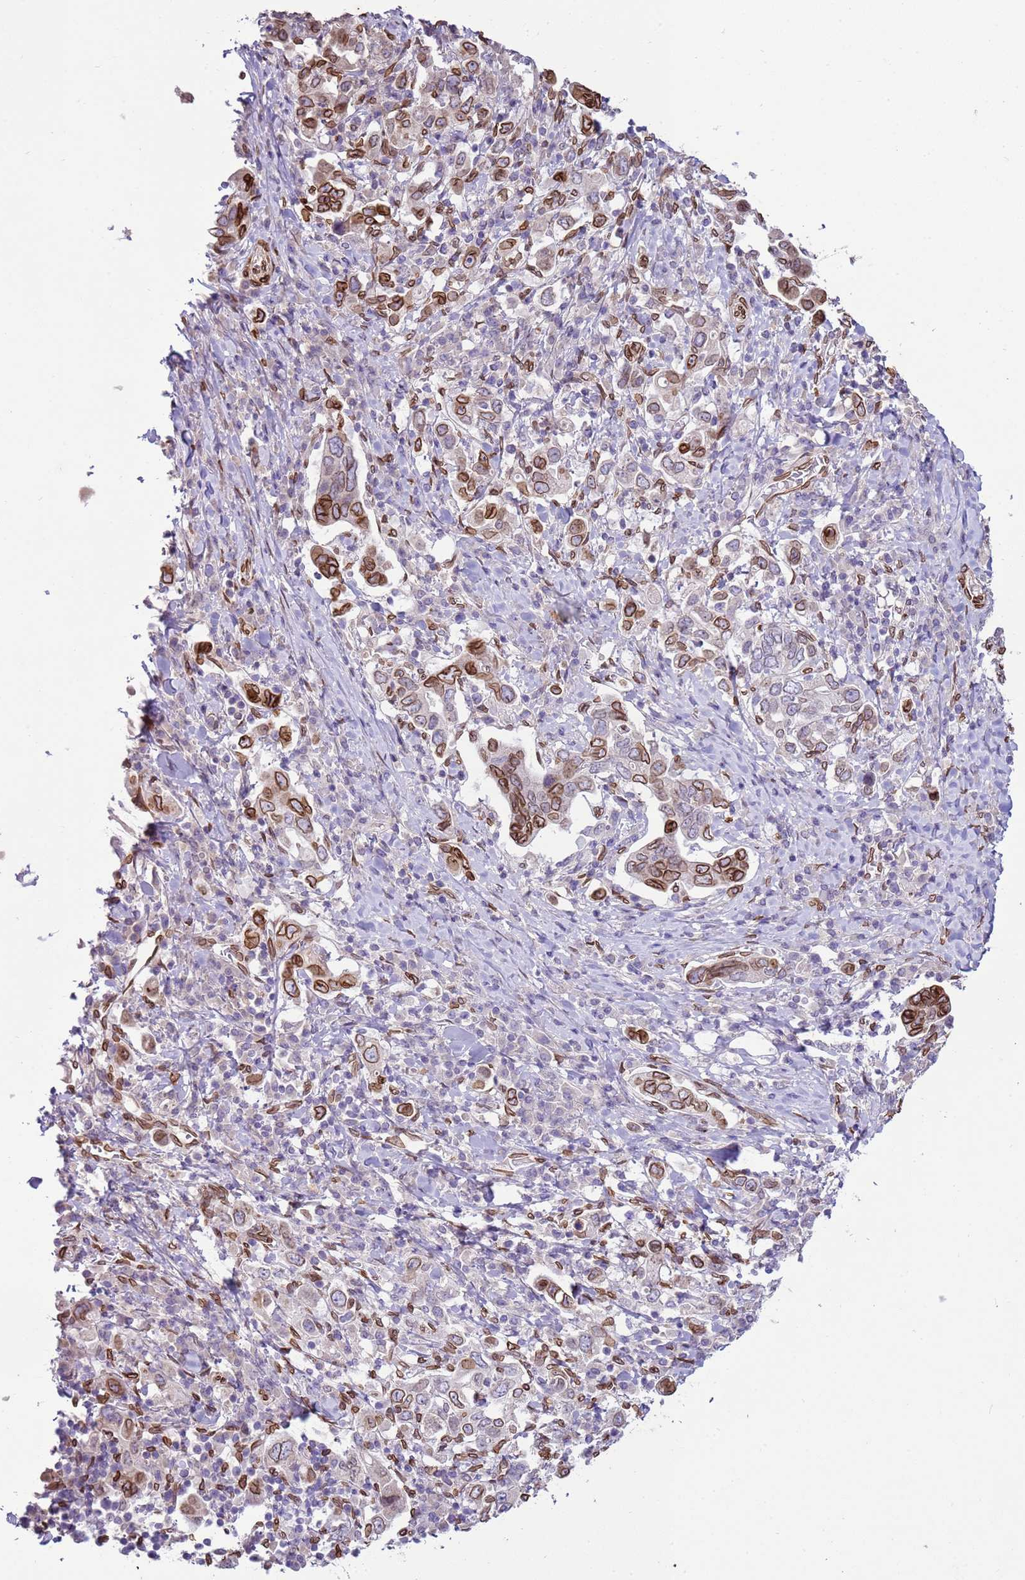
{"staining": {"intensity": "strong", "quantity": ">75%", "location": "cytoplasmic/membranous,nuclear"}, "tissue": "stomach cancer", "cell_type": "Tumor cells", "image_type": "cancer", "snomed": [{"axis": "morphology", "description": "Adenocarcinoma, NOS"}, {"axis": "topography", "description": "Stomach, upper"}, {"axis": "topography", "description": "Stomach"}], "caption": "Strong cytoplasmic/membranous and nuclear staining for a protein is identified in about >75% of tumor cells of stomach cancer using immunohistochemistry.", "gene": "TMEM47", "patient": {"sex": "male", "age": 62}}